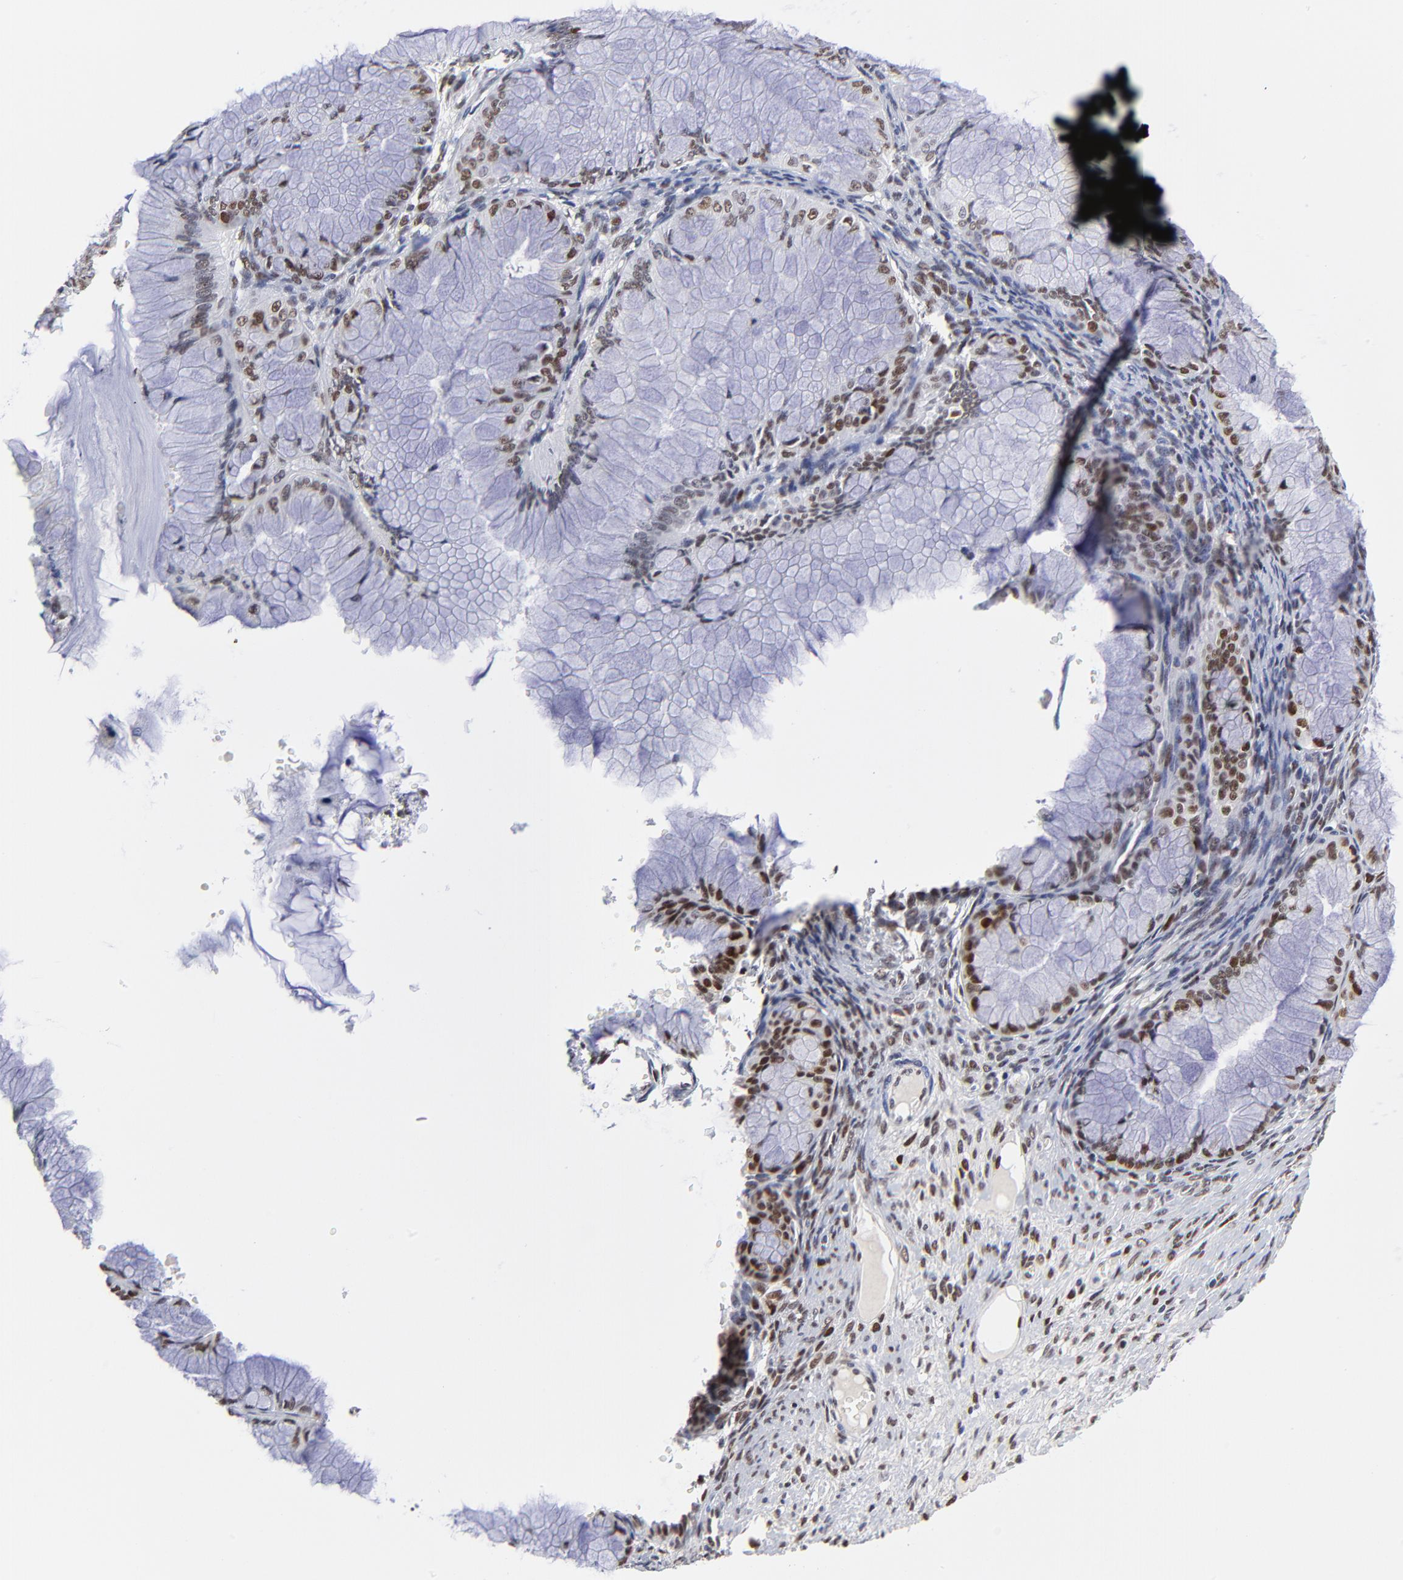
{"staining": {"intensity": "weak", "quantity": "25%-75%", "location": "nuclear"}, "tissue": "ovarian cancer", "cell_type": "Tumor cells", "image_type": "cancer", "snomed": [{"axis": "morphology", "description": "Cystadenocarcinoma, mucinous, NOS"}, {"axis": "topography", "description": "Ovary"}], "caption": "Weak nuclear staining for a protein is identified in approximately 25%-75% of tumor cells of ovarian mucinous cystadenocarcinoma using IHC.", "gene": "OGFOD1", "patient": {"sex": "female", "age": 63}}